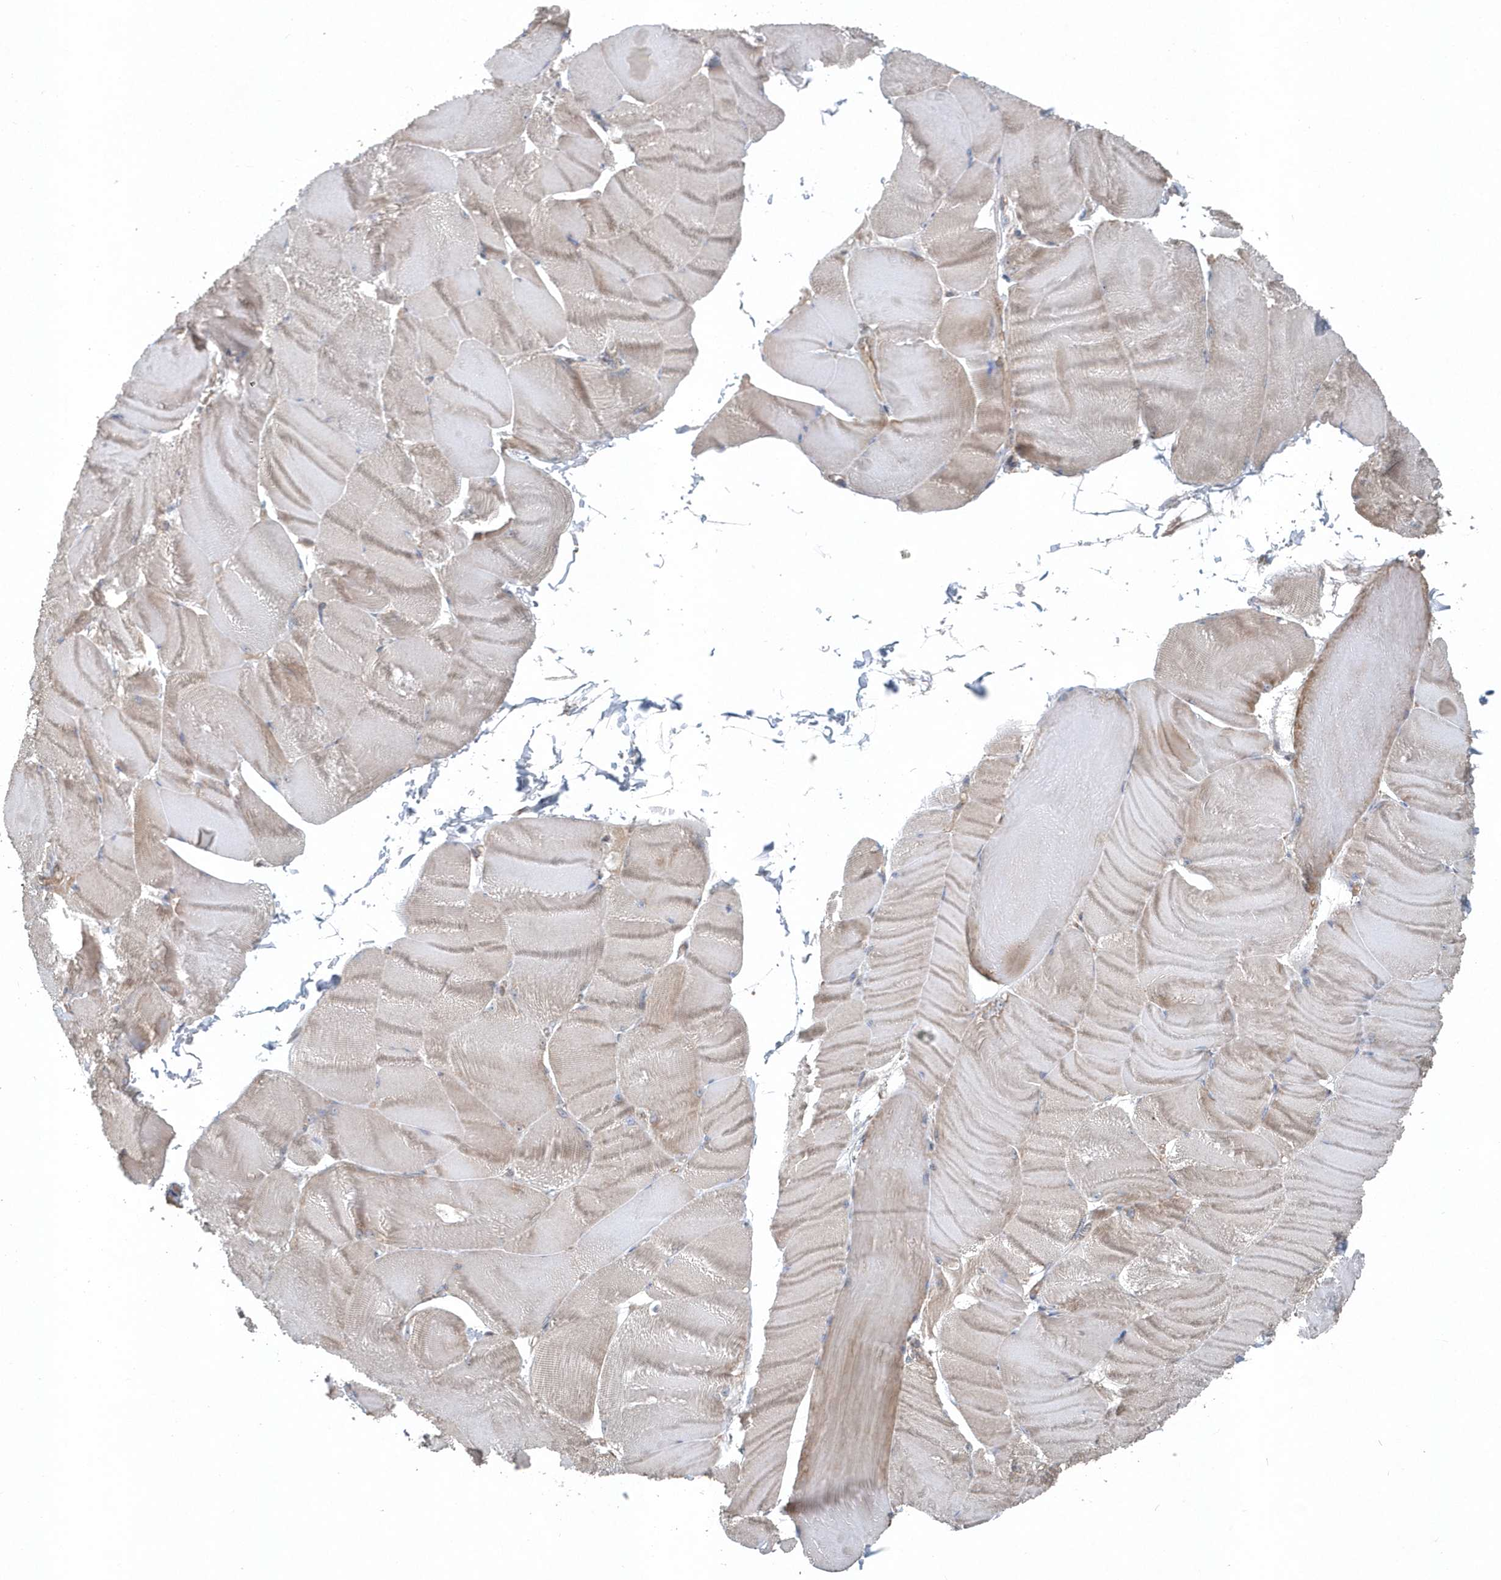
{"staining": {"intensity": "weak", "quantity": "25%-75%", "location": "cytoplasmic/membranous"}, "tissue": "skeletal muscle", "cell_type": "Myocytes", "image_type": "normal", "snomed": [{"axis": "morphology", "description": "Normal tissue, NOS"}, {"axis": "morphology", "description": "Basal cell carcinoma"}, {"axis": "topography", "description": "Skeletal muscle"}], "caption": "About 25%-75% of myocytes in normal skeletal muscle show weak cytoplasmic/membranous protein expression as visualized by brown immunohistochemical staining.", "gene": "PPP1R7", "patient": {"sex": "female", "age": 64}}